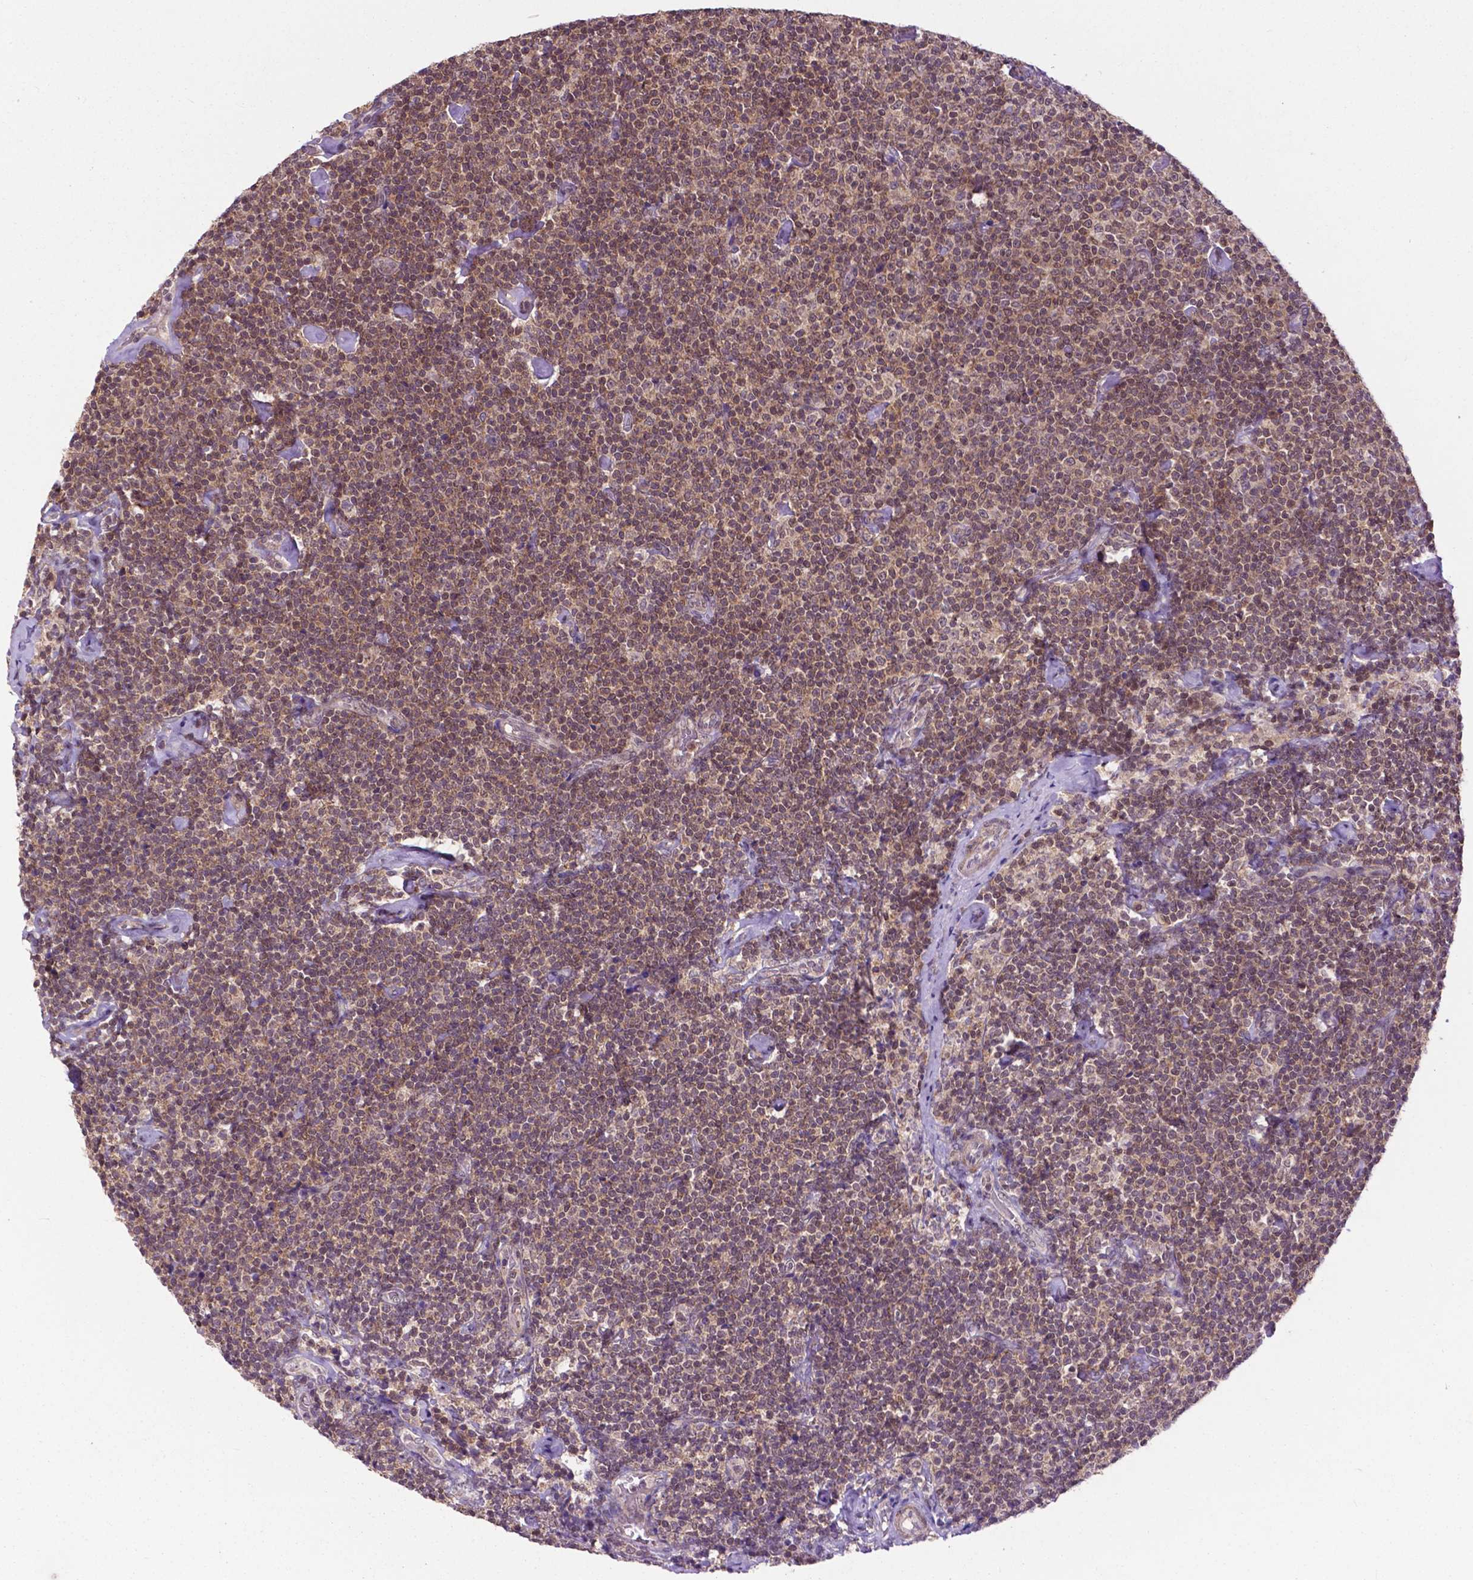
{"staining": {"intensity": "weak", "quantity": ">75%", "location": "cytoplasmic/membranous,nuclear"}, "tissue": "lymphoma", "cell_type": "Tumor cells", "image_type": "cancer", "snomed": [{"axis": "morphology", "description": "Malignant lymphoma, non-Hodgkin's type, Low grade"}, {"axis": "topography", "description": "Lymph node"}], "caption": "A photomicrograph showing weak cytoplasmic/membranous and nuclear staining in approximately >75% of tumor cells in lymphoma, as visualized by brown immunohistochemical staining.", "gene": "OTUB1", "patient": {"sex": "male", "age": 81}}